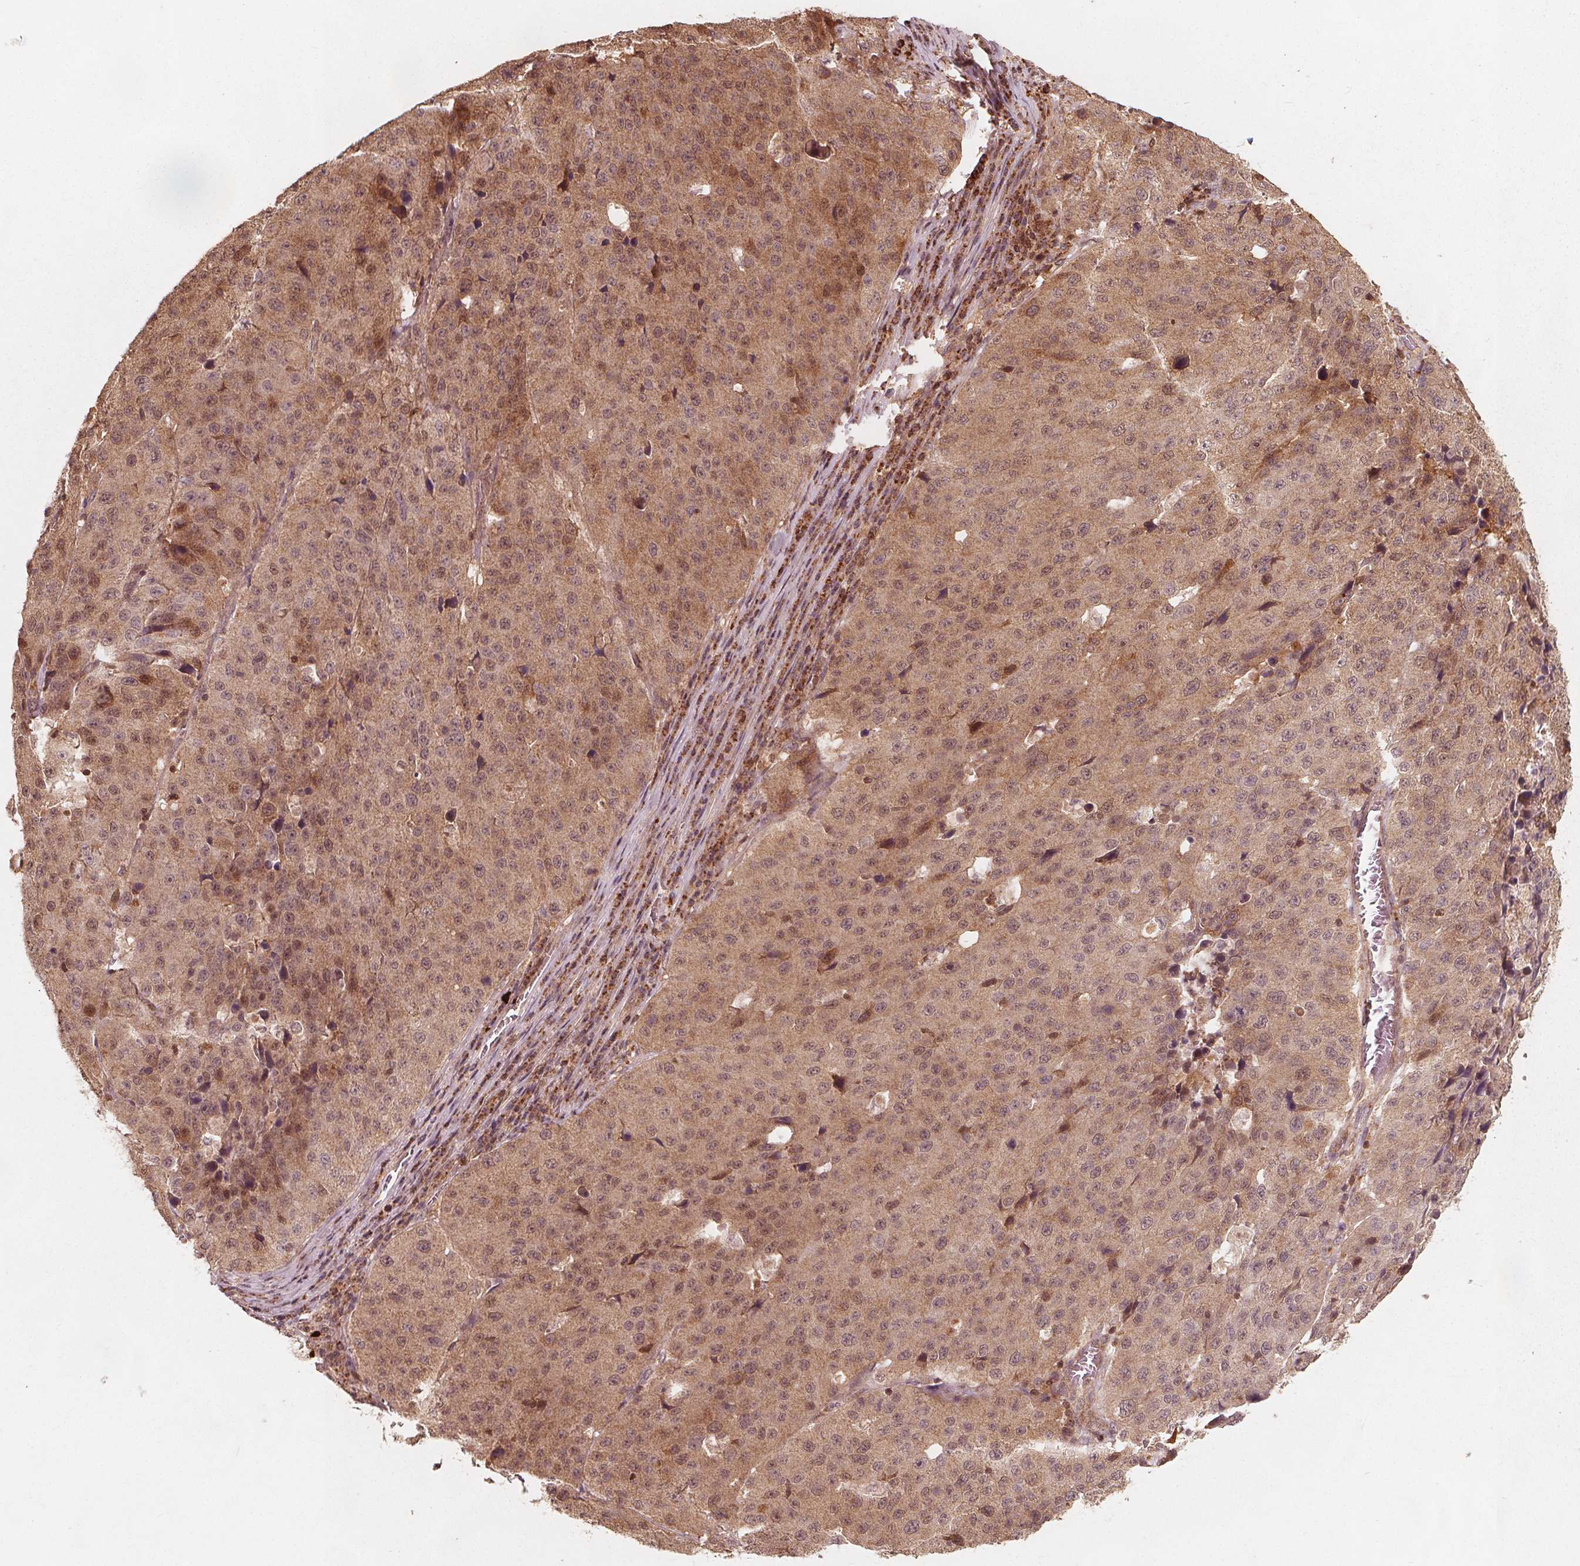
{"staining": {"intensity": "moderate", "quantity": ">75%", "location": "cytoplasmic/membranous"}, "tissue": "stomach cancer", "cell_type": "Tumor cells", "image_type": "cancer", "snomed": [{"axis": "morphology", "description": "Adenocarcinoma, NOS"}, {"axis": "topography", "description": "Stomach"}], "caption": "Stomach cancer (adenocarcinoma) tissue reveals moderate cytoplasmic/membranous expression in approximately >75% of tumor cells, visualized by immunohistochemistry.", "gene": "AIP", "patient": {"sex": "male", "age": 71}}